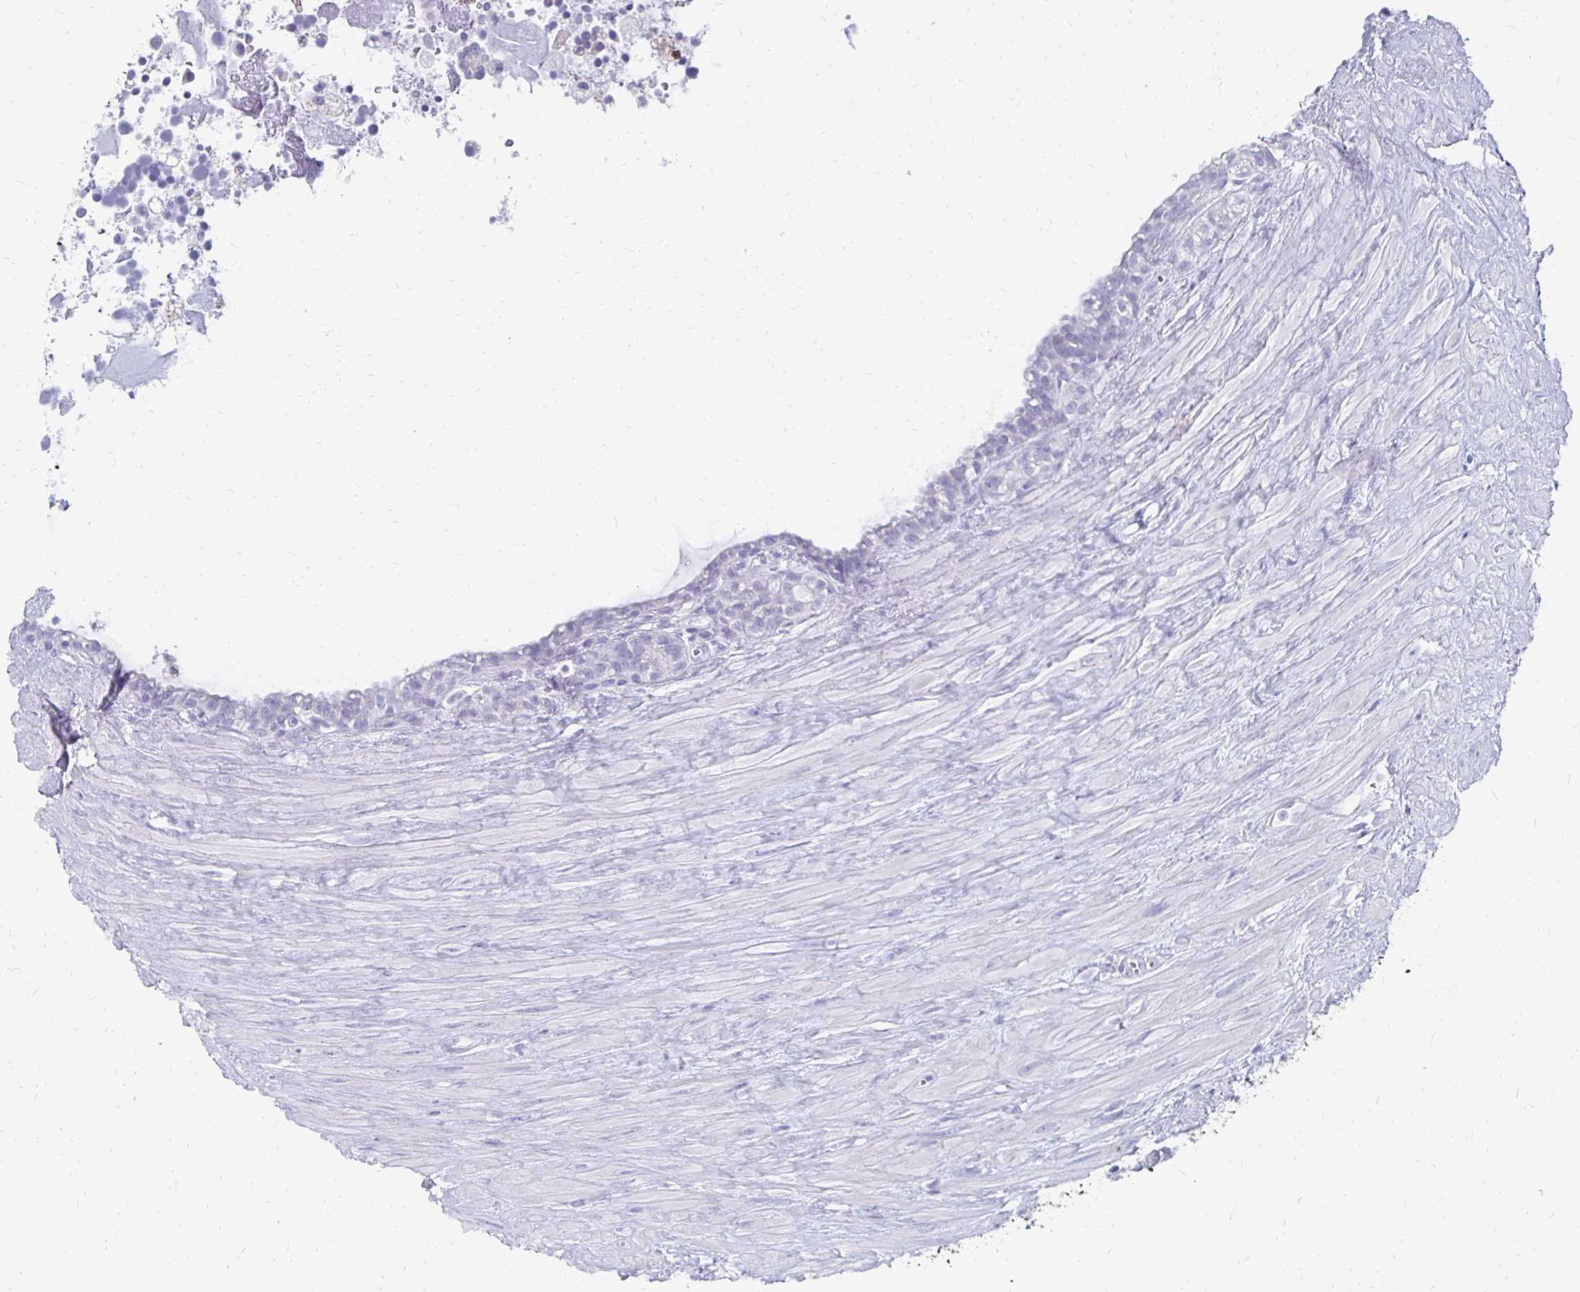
{"staining": {"intensity": "negative", "quantity": "none", "location": "none"}, "tissue": "seminal vesicle", "cell_type": "Glandular cells", "image_type": "normal", "snomed": [{"axis": "morphology", "description": "Normal tissue, NOS"}, {"axis": "topography", "description": "Seminal veicle"}], "caption": "Immunohistochemistry (IHC) histopathology image of normal seminal vesicle: human seminal vesicle stained with DAB (3,3'-diaminobenzidine) reveals no significant protein positivity in glandular cells.", "gene": "SYCP3", "patient": {"sex": "male", "age": 76}}